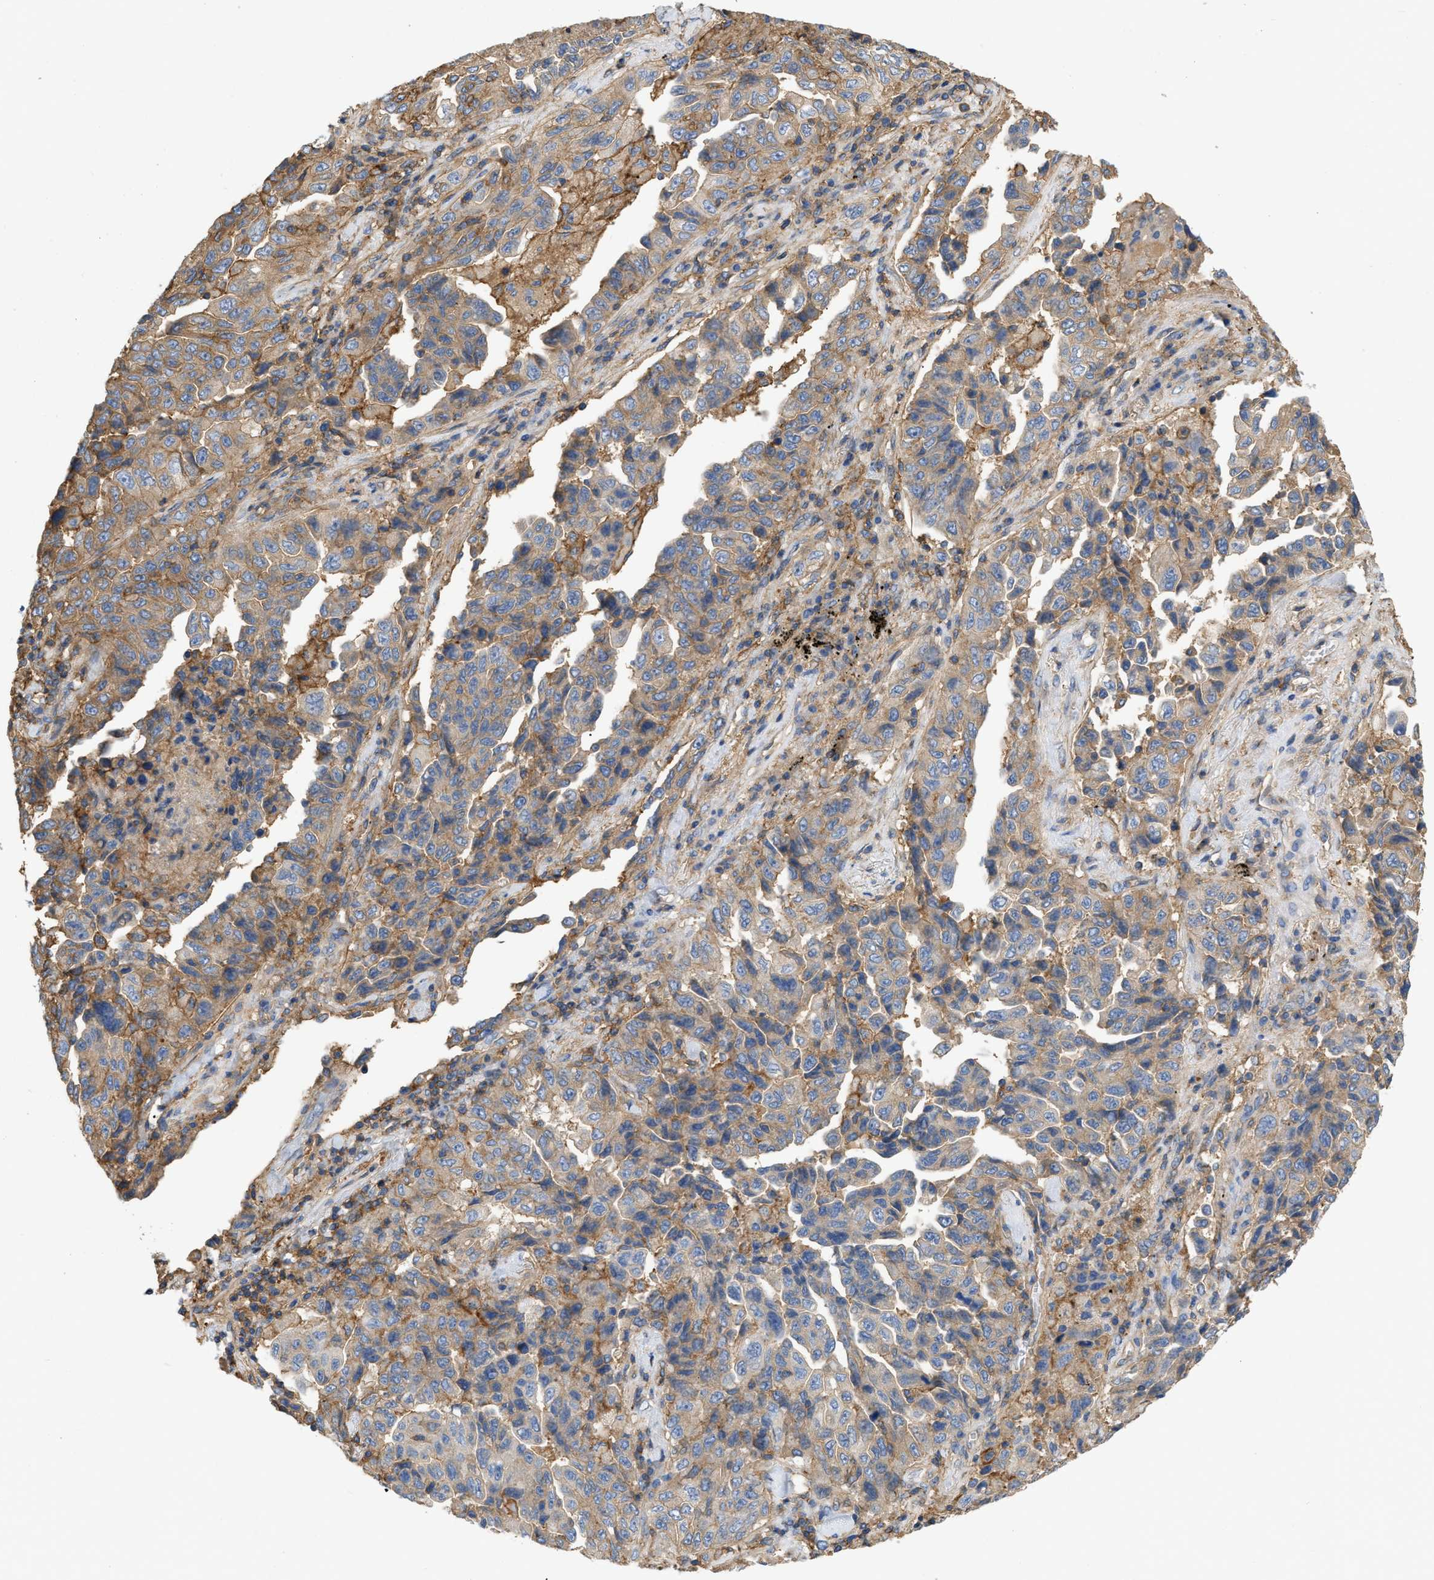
{"staining": {"intensity": "moderate", "quantity": ">75%", "location": "cytoplasmic/membranous"}, "tissue": "lung cancer", "cell_type": "Tumor cells", "image_type": "cancer", "snomed": [{"axis": "morphology", "description": "Adenocarcinoma, NOS"}, {"axis": "topography", "description": "Lung"}], "caption": "Lung cancer stained for a protein (brown) displays moderate cytoplasmic/membranous positive expression in about >75% of tumor cells.", "gene": "GNB4", "patient": {"sex": "female", "age": 51}}